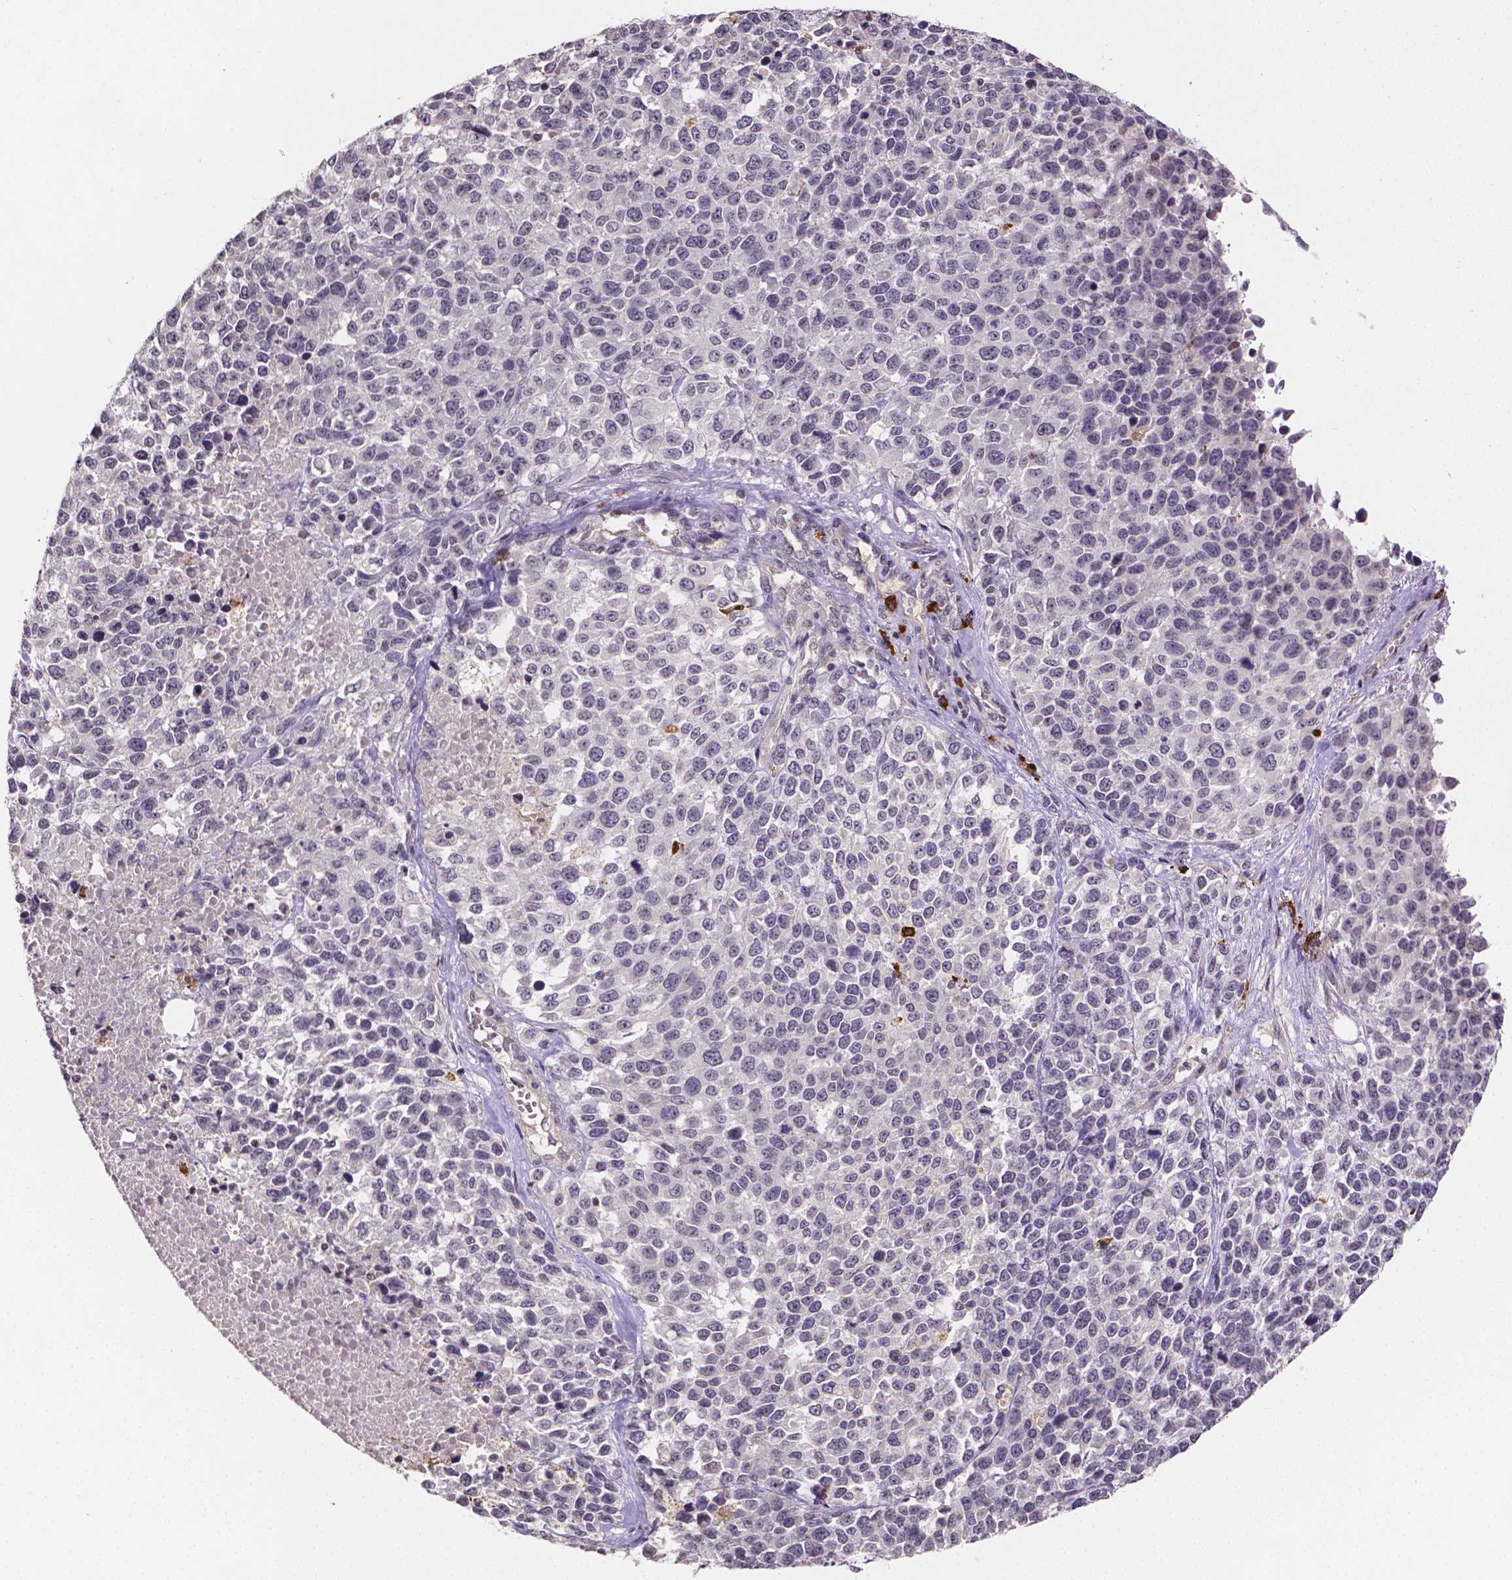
{"staining": {"intensity": "negative", "quantity": "none", "location": "none"}, "tissue": "melanoma", "cell_type": "Tumor cells", "image_type": "cancer", "snomed": [{"axis": "morphology", "description": "Malignant melanoma, Metastatic site"}, {"axis": "topography", "description": "Skin"}], "caption": "An immunohistochemistry (IHC) histopathology image of melanoma is shown. There is no staining in tumor cells of melanoma.", "gene": "NRGN", "patient": {"sex": "male", "age": 84}}